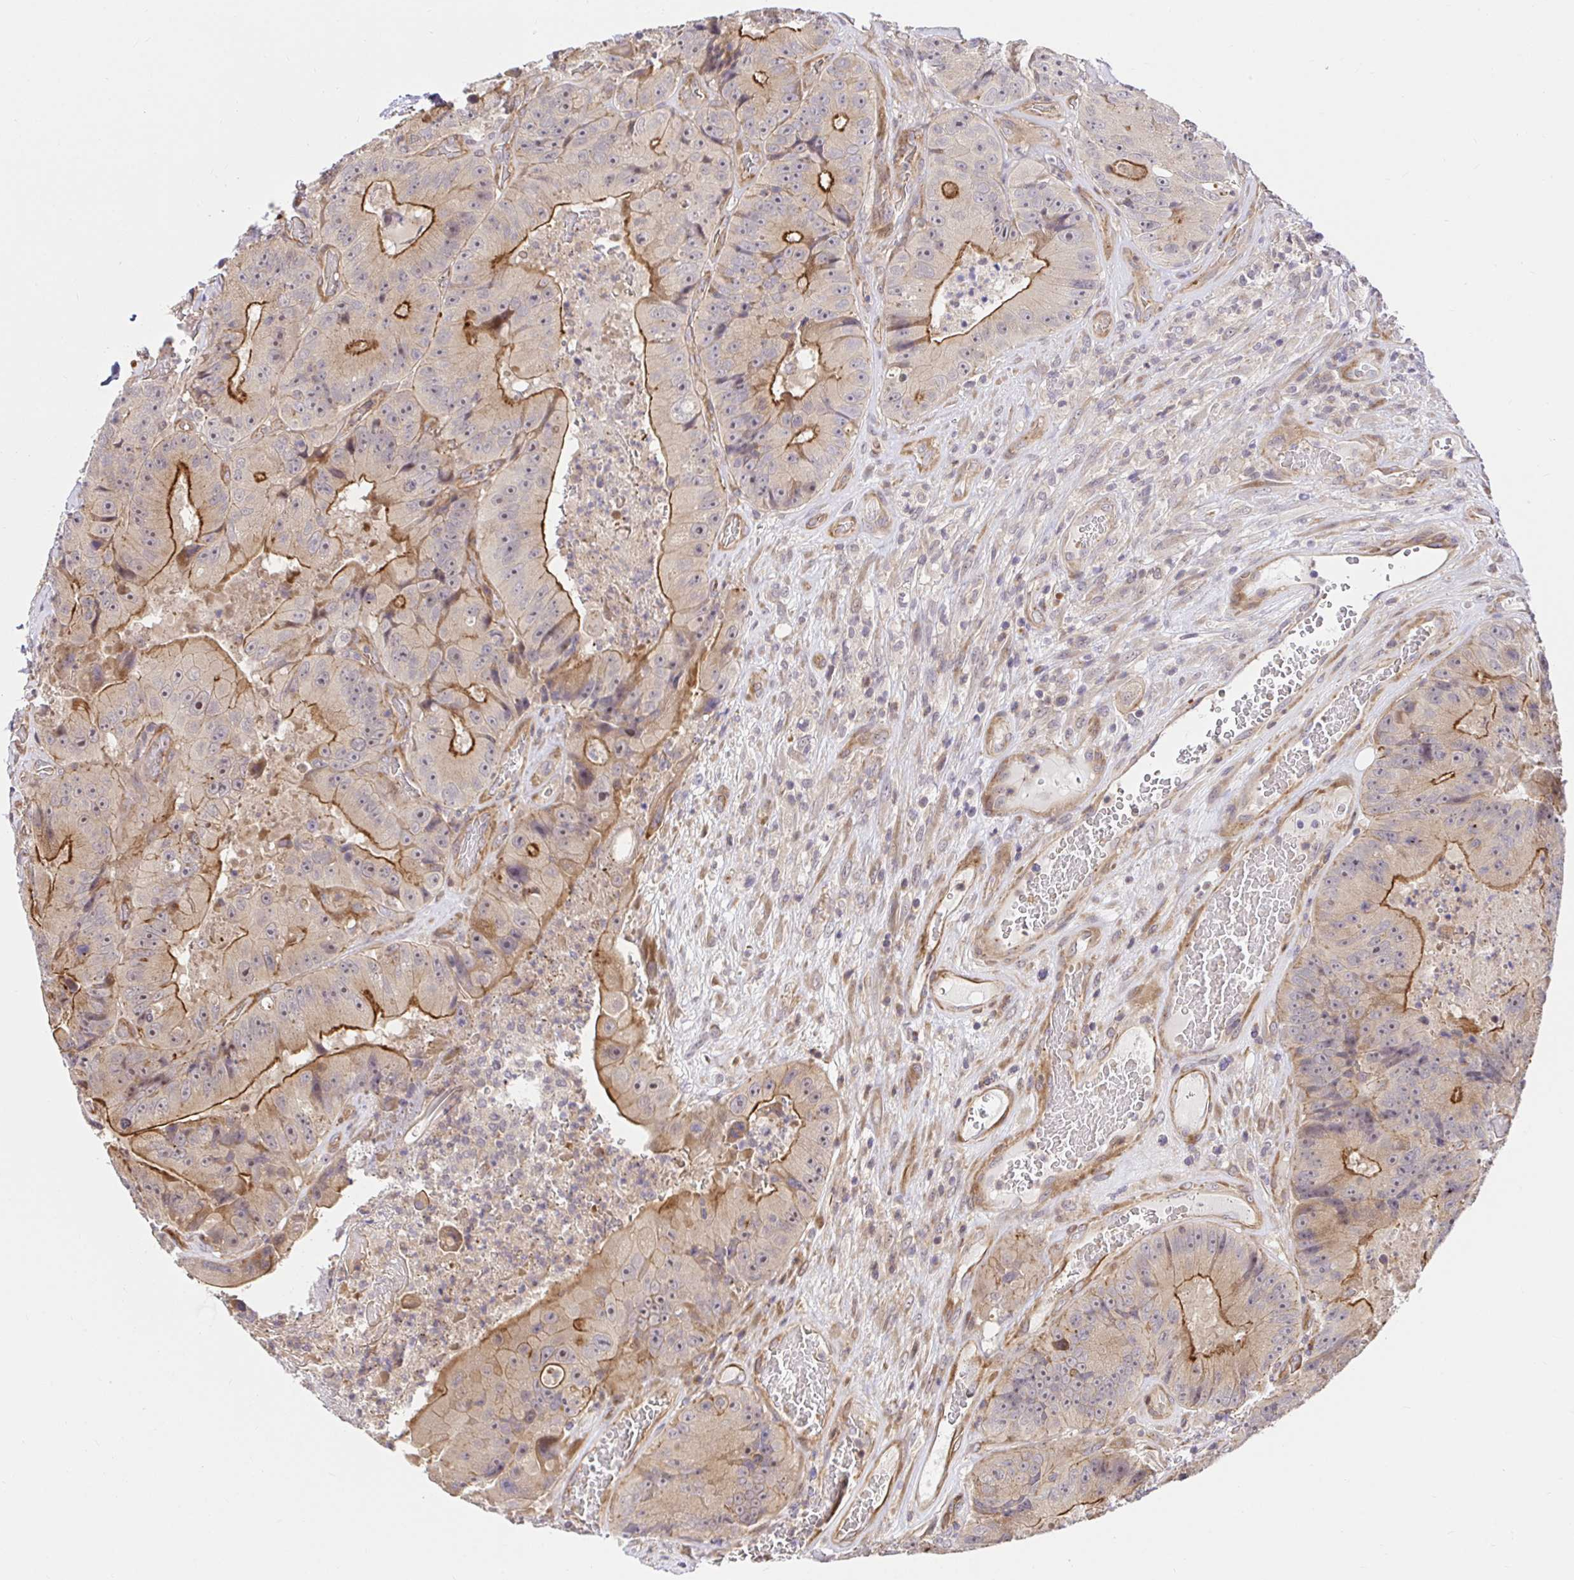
{"staining": {"intensity": "moderate", "quantity": ">75%", "location": "cytoplasmic/membranous"}, "tissue": "colorectal cancer", "cell_type": "Tumor cells", "image_type": "cancer", "snomed": [{"axis": "morphology", "description": "Adenocarcinoma, NOS"}, {"axis": "topography", "description": "Colon"}], "caption": "An image showing moderate cytoplasmic/membranous expression in approximately >75% of tumor cells in adenocarcinoma (colorectal), as visualized by brown immunohistochemical staining.", "gene": "TRIM55", "patient": {"sex": "female", "age": 86}}